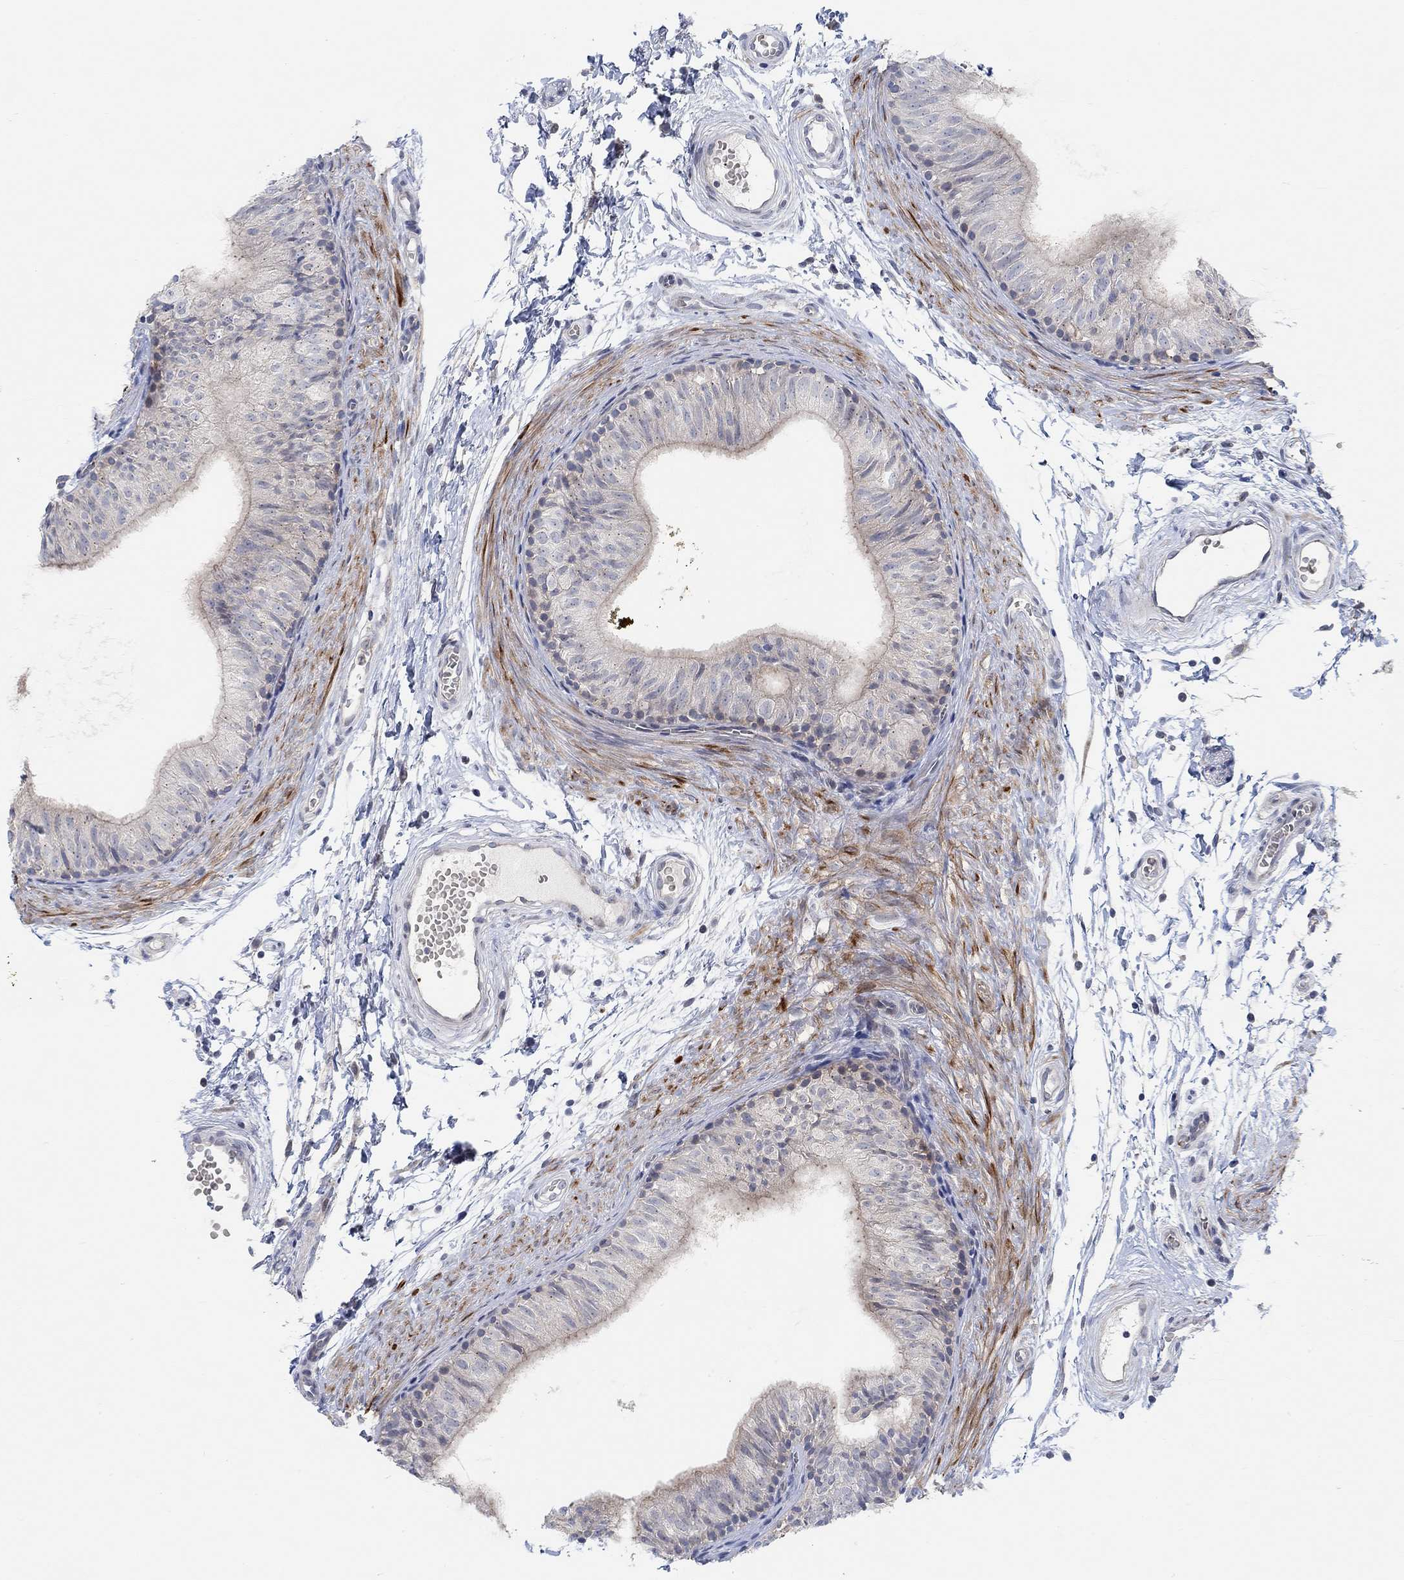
{"staining": {"intensity": "moderate", "quantity": "25%-75%", "location": "cytoplasmic/membranous"}, "tissue": "epididymis", "cell_type": "Glandular cells", "image_type": "normal", "snomed": [{"axis": "morphology", "description": "Normal tissue, NOS"}, {"axis": "topography", "description": "Epididymis"}], "caption": "Immunohistochemical staining of unremarkable epididymis reveals medium levels of moderate cytoplasmic/membranous positivity in about 25%-75% of glandular cells.", "gene": "PMFBP1", "patient": {"sex": "male", "age": 22}}